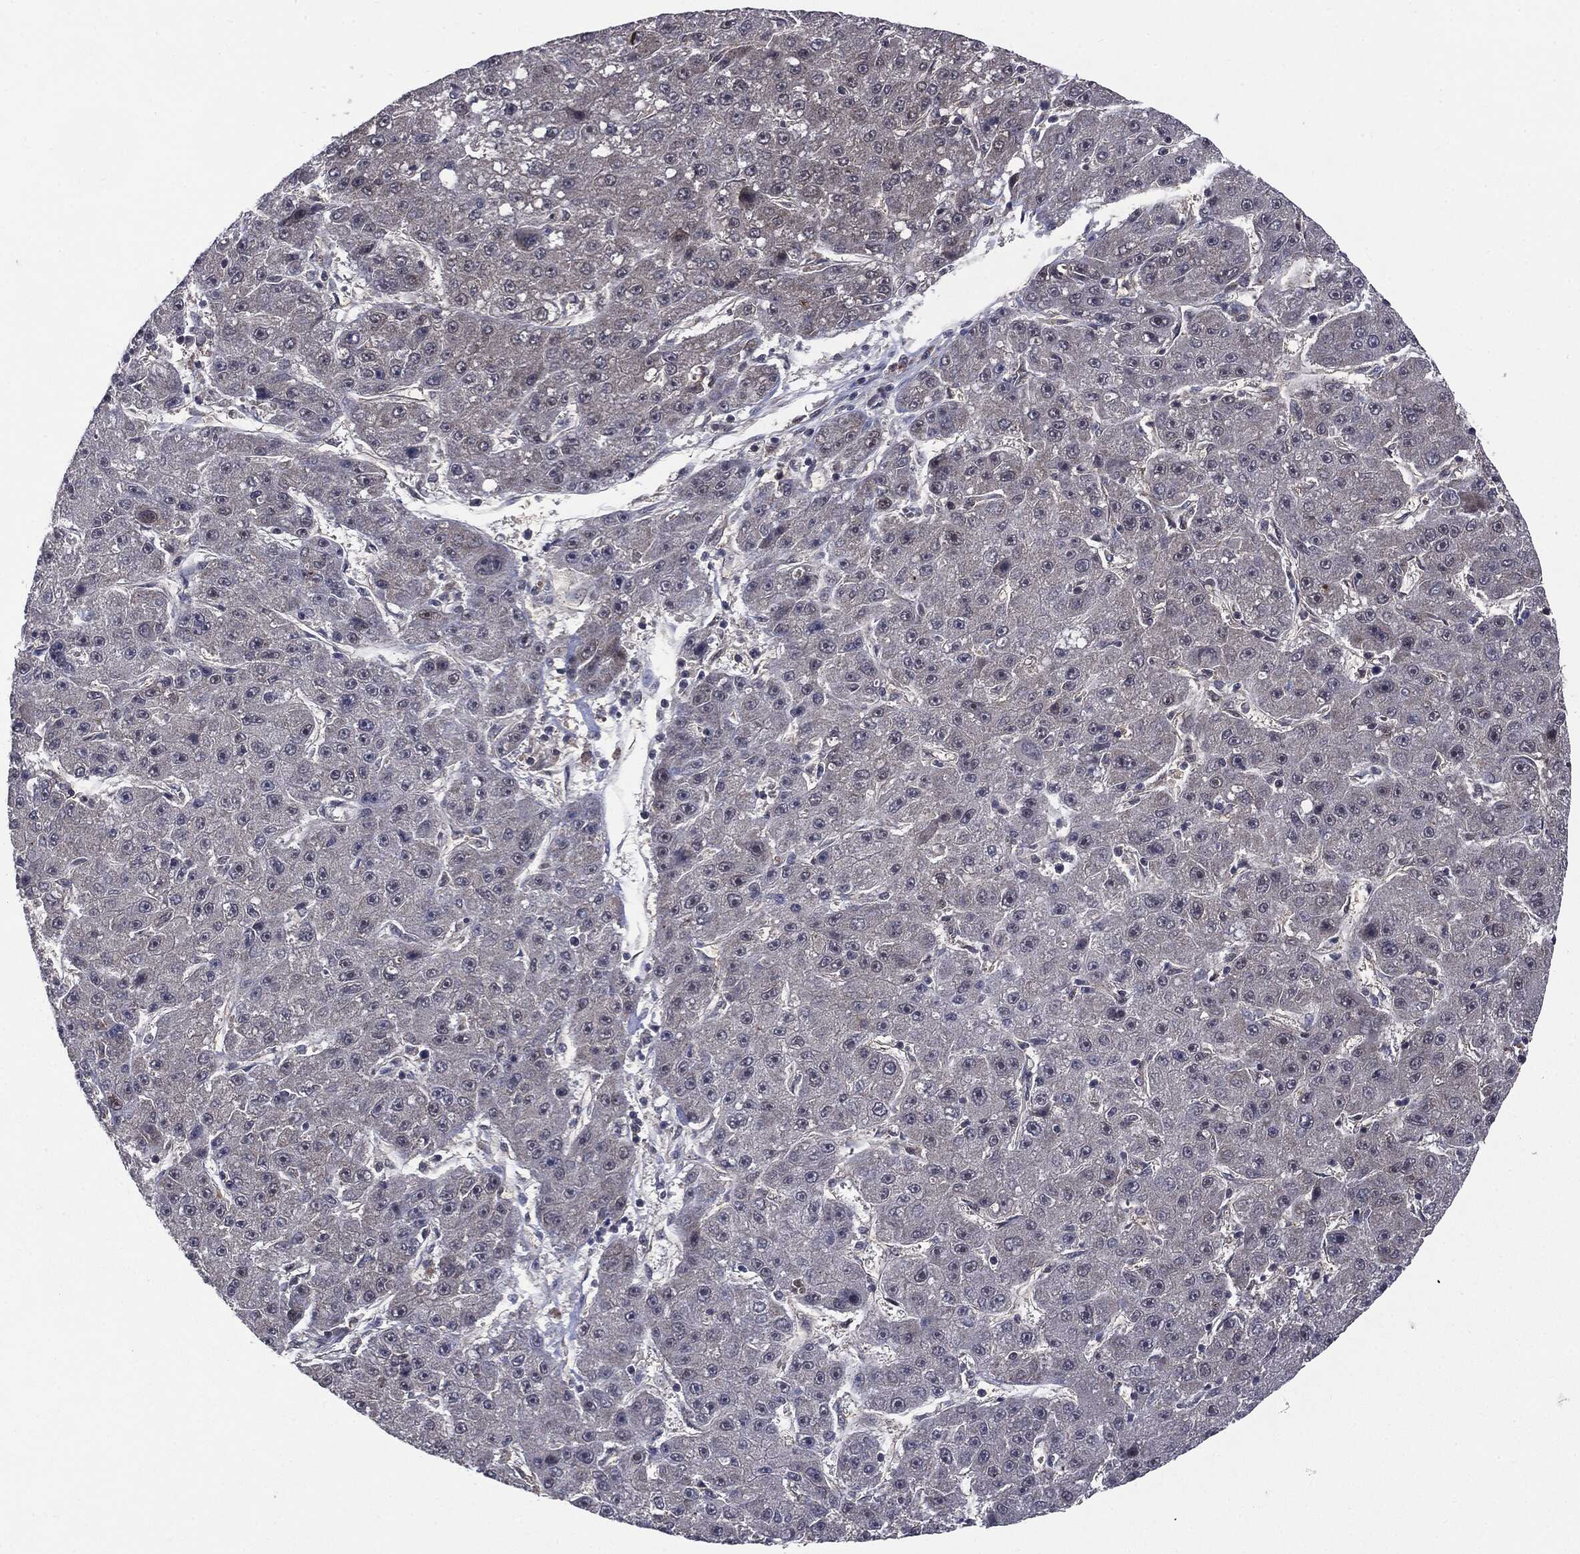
{"staining": {"intensity": "negative", "quantity": "none", "location": "none"}, "tissue": "liver cancer", "cell_type": "Tumor cells", "image_type": "cancer", "snomed": [{"axis": "morphology", "description": "Carcinoma, Hepatocellular, NOS"}, {"axis": "topography", "description": "Liver"}], "caption": "High power microscopy photomicrograph of an immunohistochemistry (IHC) histopathology image of liver cancer (hepatocellular carcinoma), revealing no significant positivity in tumor cells. Nuclei are stained in blue.", "gene": "PTPA", "patient": {"sex": "male", "age": 67}}